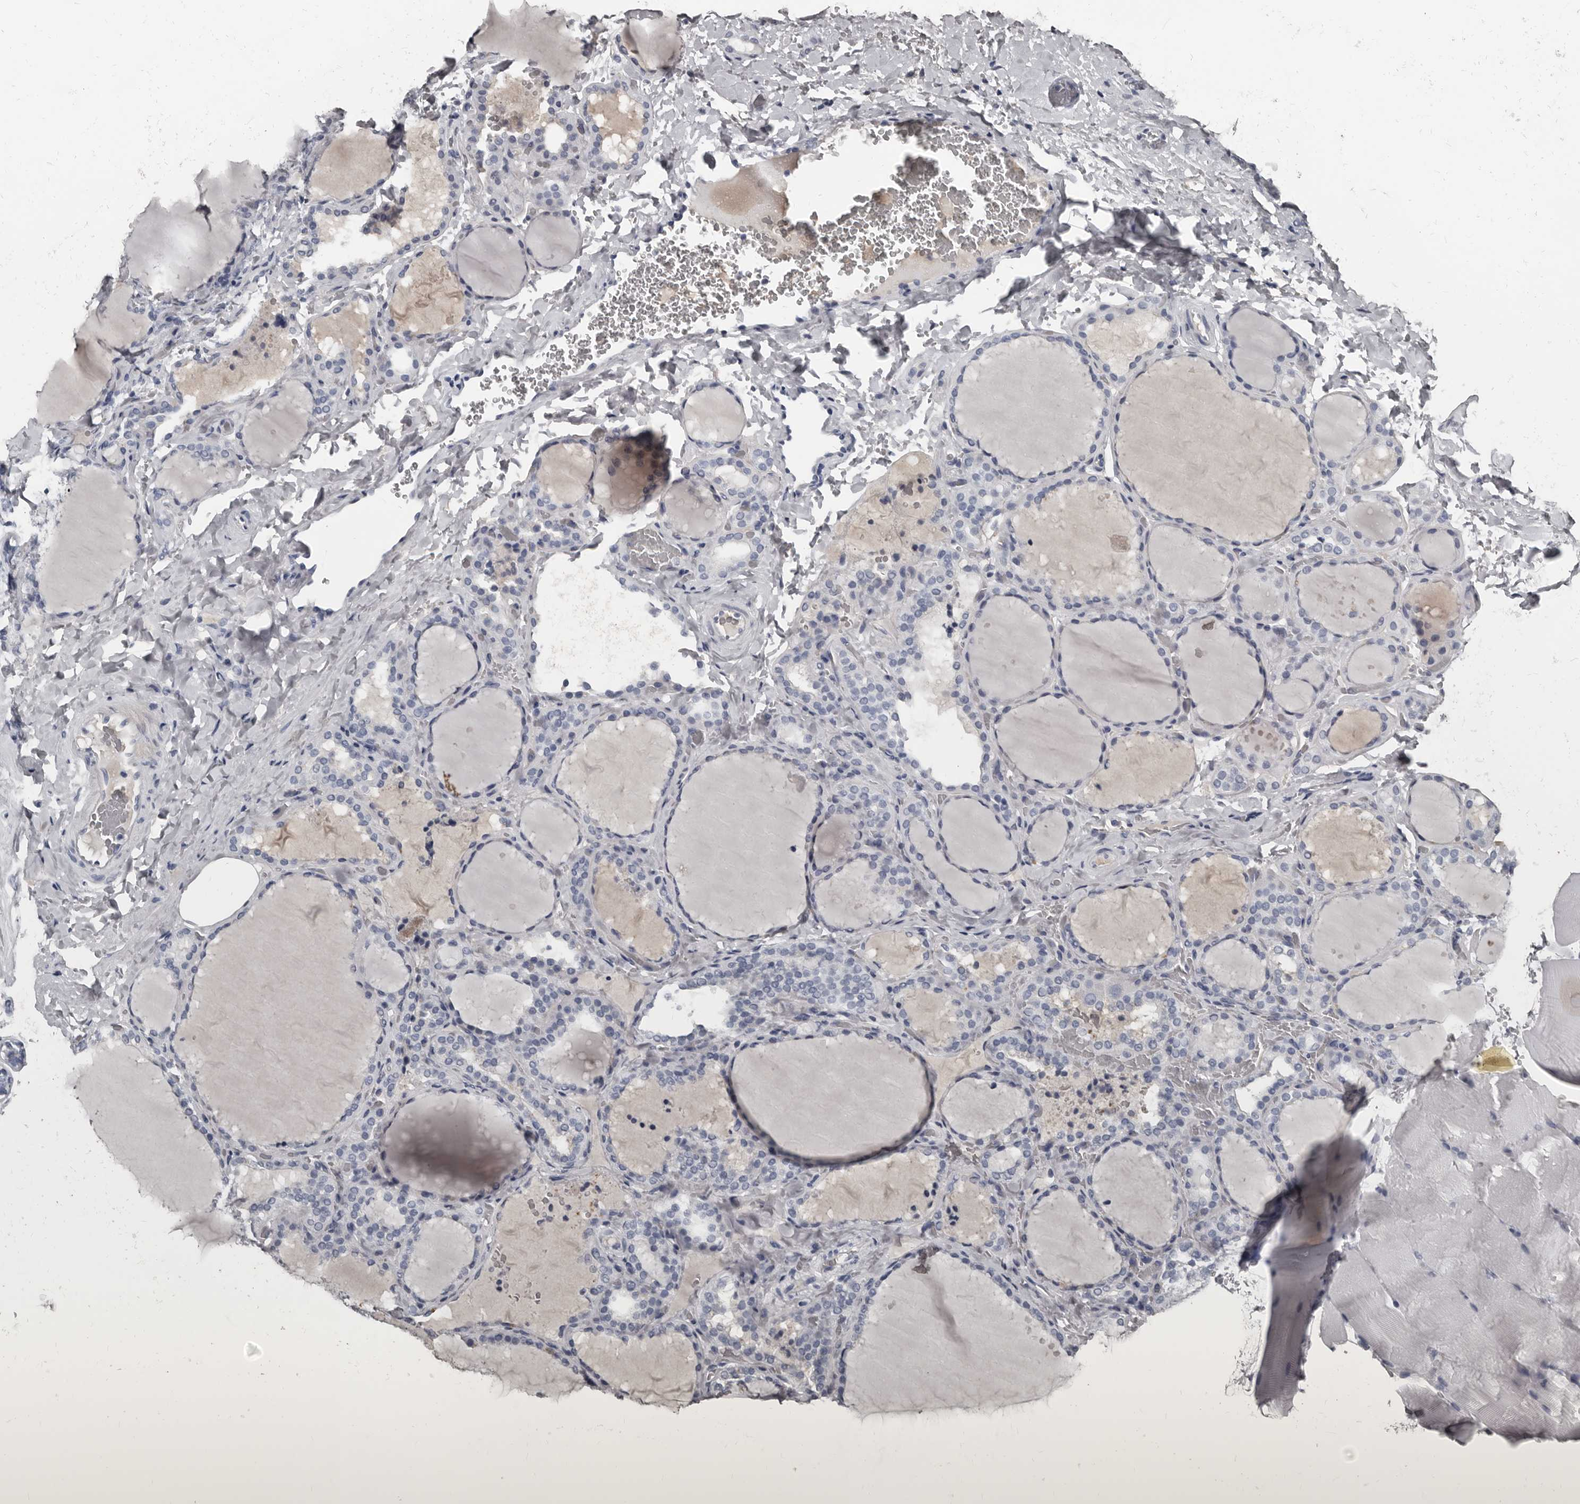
{"staining": {"intensity": "negative", "quantity": "none", "location": "none"}, "tissue": "thyroid gland", "cell_type": "Glandular cells", "image_type": "normal", "snomed": [{"axis": "morphology", "description": "Normal tissue, NOS"}, {"axis": "topography", "description": "Thyroid gland"}], "caption": "Immunohistochemistry (IHC) histopathology image of benign thyroid gland: thyroid gland stained with DAB shows no significant protein staining in glandular cells. (DAB (3,3'-diaminobenzidine) immunohistochemistry with hematoxylin counter stain).", "gene": "GREB1", "patient": {"sex": "female", "age": 22}}